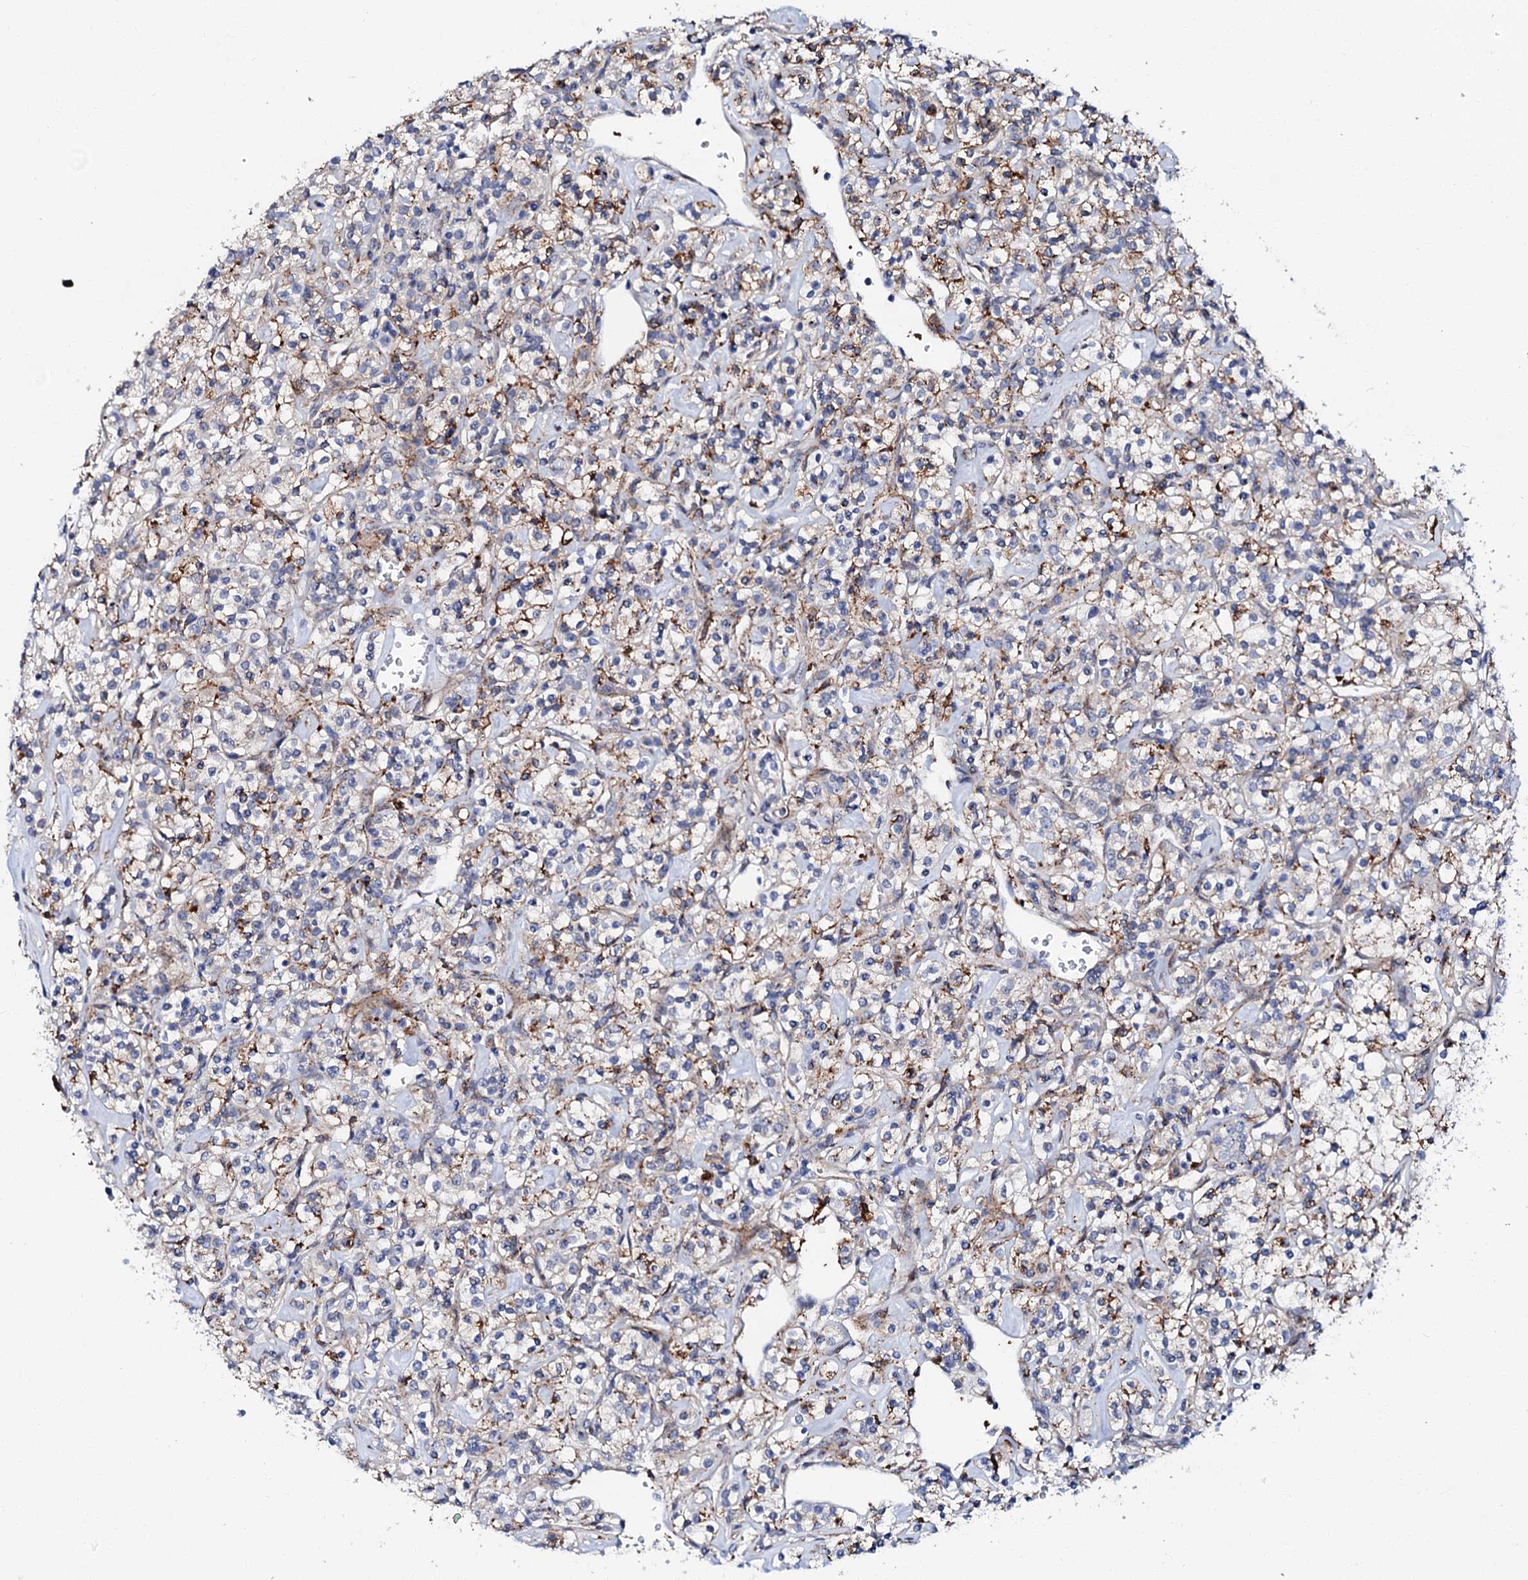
{"staining": {"intensity": "weak", "quantity": "25%-75%", "location": "cytoplasmic/membranous"}, "tissue": "renal cancer", "cell_type": "Tumor cells", "image_type": "cancer", "snomed": [{"axis": "morphology", "description": "Adenocarcinoma, NOS"}, {"axis": "topography", "description": "Kidney"}], "caption": "A high-resolution photomicrograph shows immunohistochemistry (IHC) staining of renal cancer, which reveals weak cytoplasmic/membranous staining in about 25%-75% of tumor cells.", "gene": "MED13L", "patient": {"sex": "male", "age": 77}}